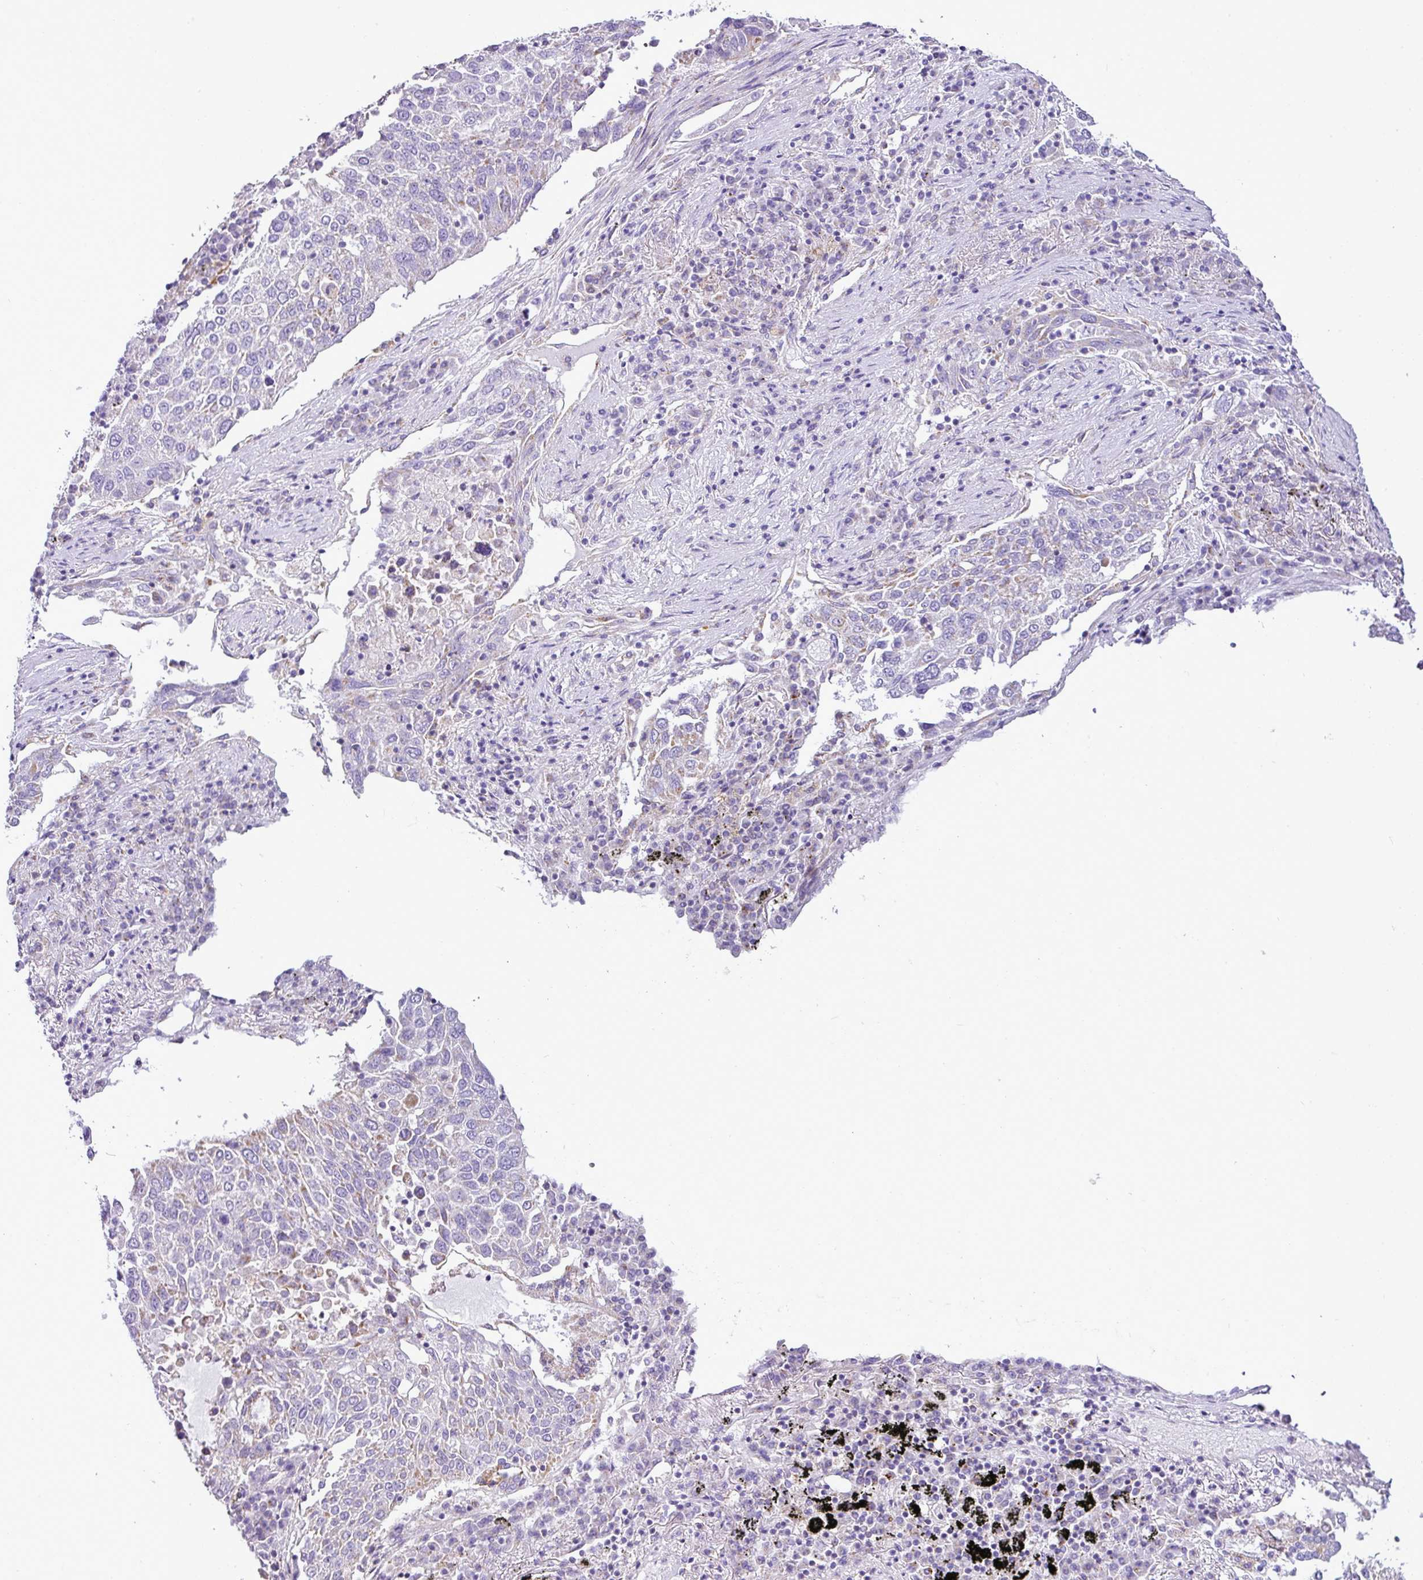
{"staining": {"intensity": "weak", "quantity": "<25%", "location": "cytoplasmic/membranous"}, "tissue": "lung cancer", "cell_type": "Tumor cells", "image_type": "cancer", "snomed": [{"axis": "morphology", "description": "Squamous cell carcinoma, NOS"}, {"axis": "topography", "description": "Lung"}], "caption": "High magnification brightfield microscopy of lung cancer (squamous cell carcinoma) stained with DAB (3,3'-diaminobenzidine) (brown) and counterstained with hematoxylin (blue): tumor cells show no significant staining.", "gene": "PGAP4", "patient": {"sex": "male", "age": 65}}